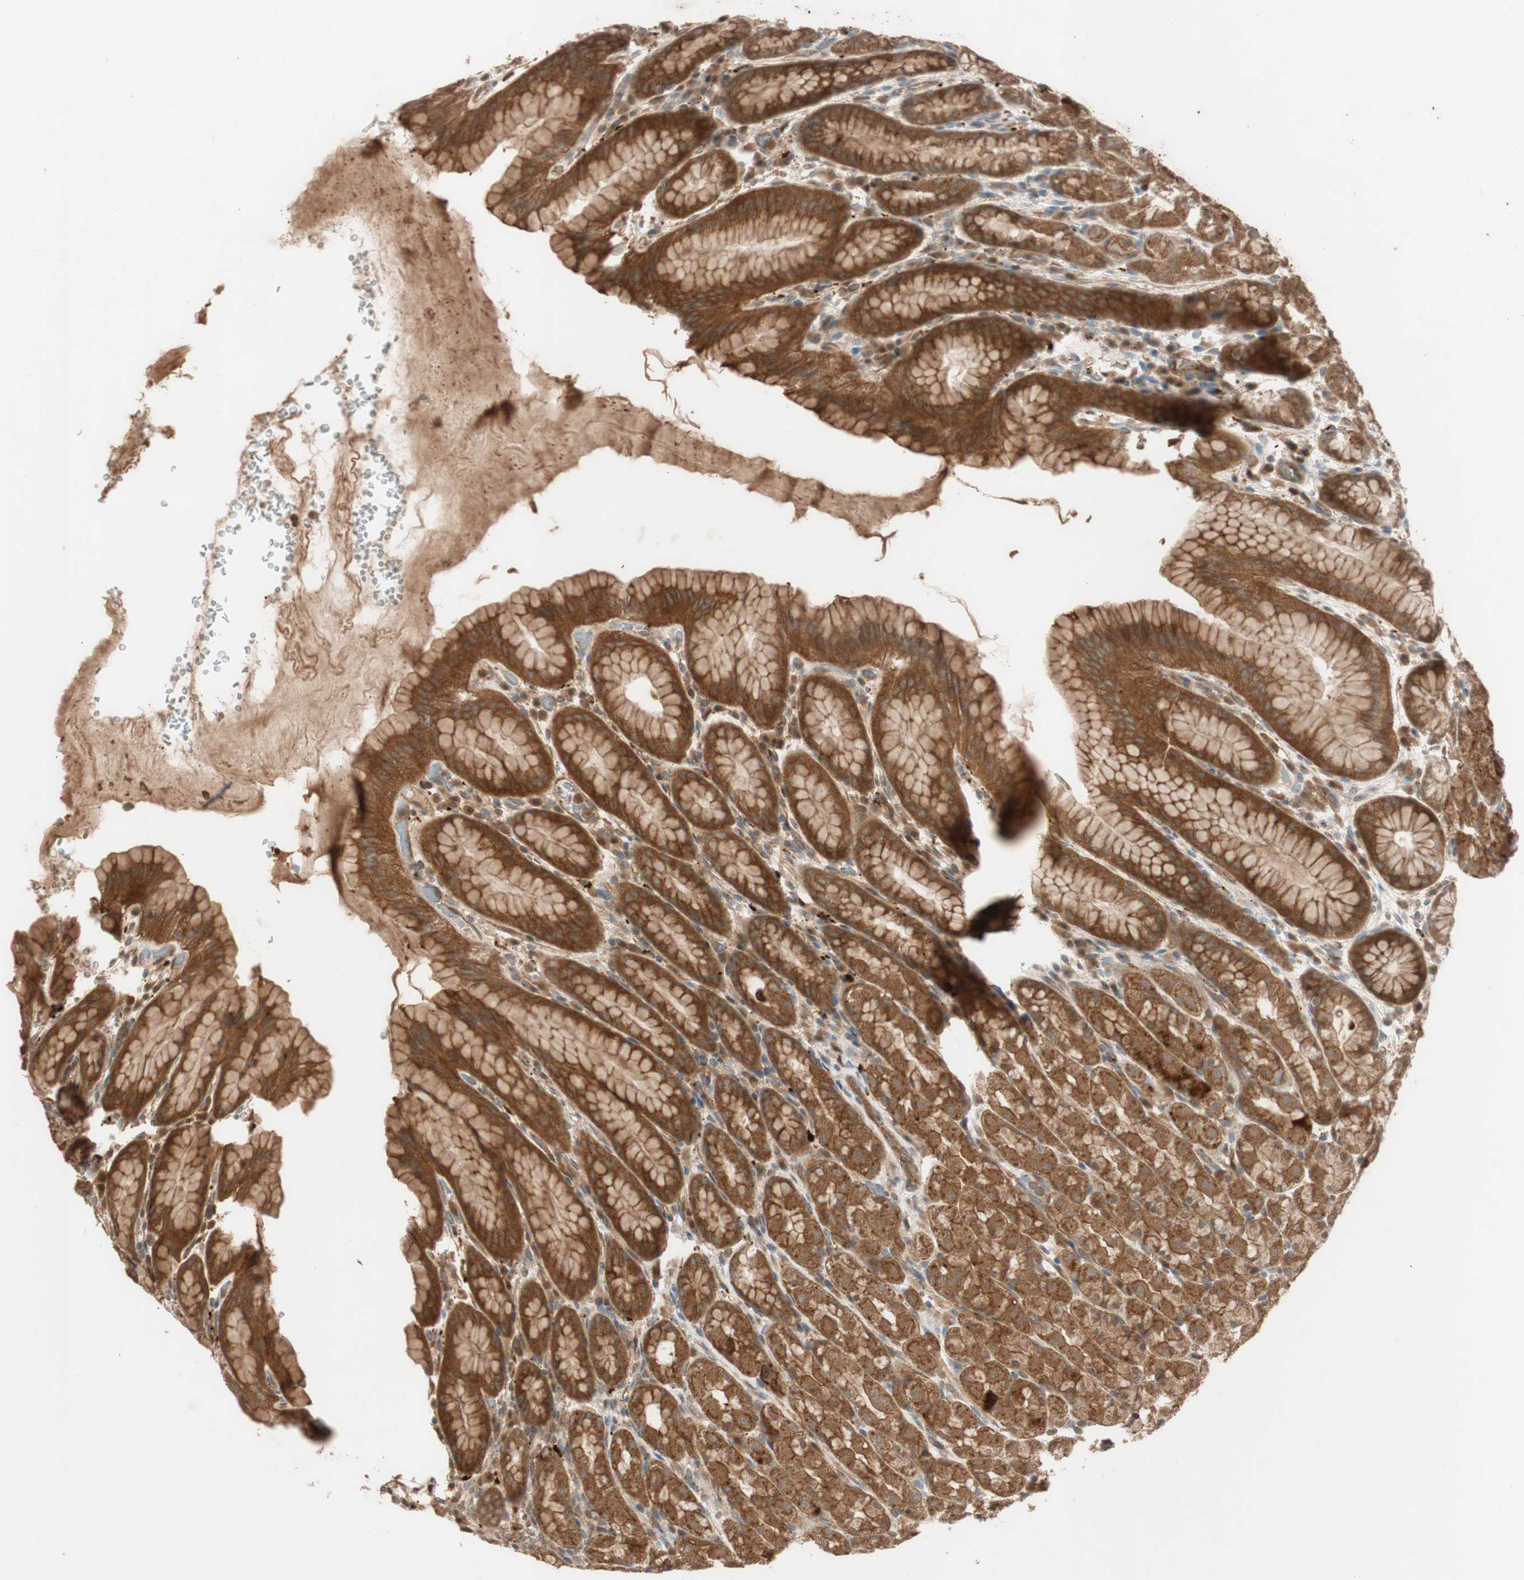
{"staining": {"intensity": "strong", "quantity": ">75%", "location": "cytoplasmic/membranous"}, "tissue": "stomach", "cell_type": "Glandular cells", "image_type": "normal", "snomed": [{"axis": "morphology", "description": "Normal tissue, NOS"}, {"axis": "topography", "description": "Stomach, upper"}], "caption": "Strong cytoplasmic/membranous positivity is appreciated in approximately >75% of glandular cells in benign stomach.", "gene": "EPHA8", "patient": {"sex": "male", "age": 68}}